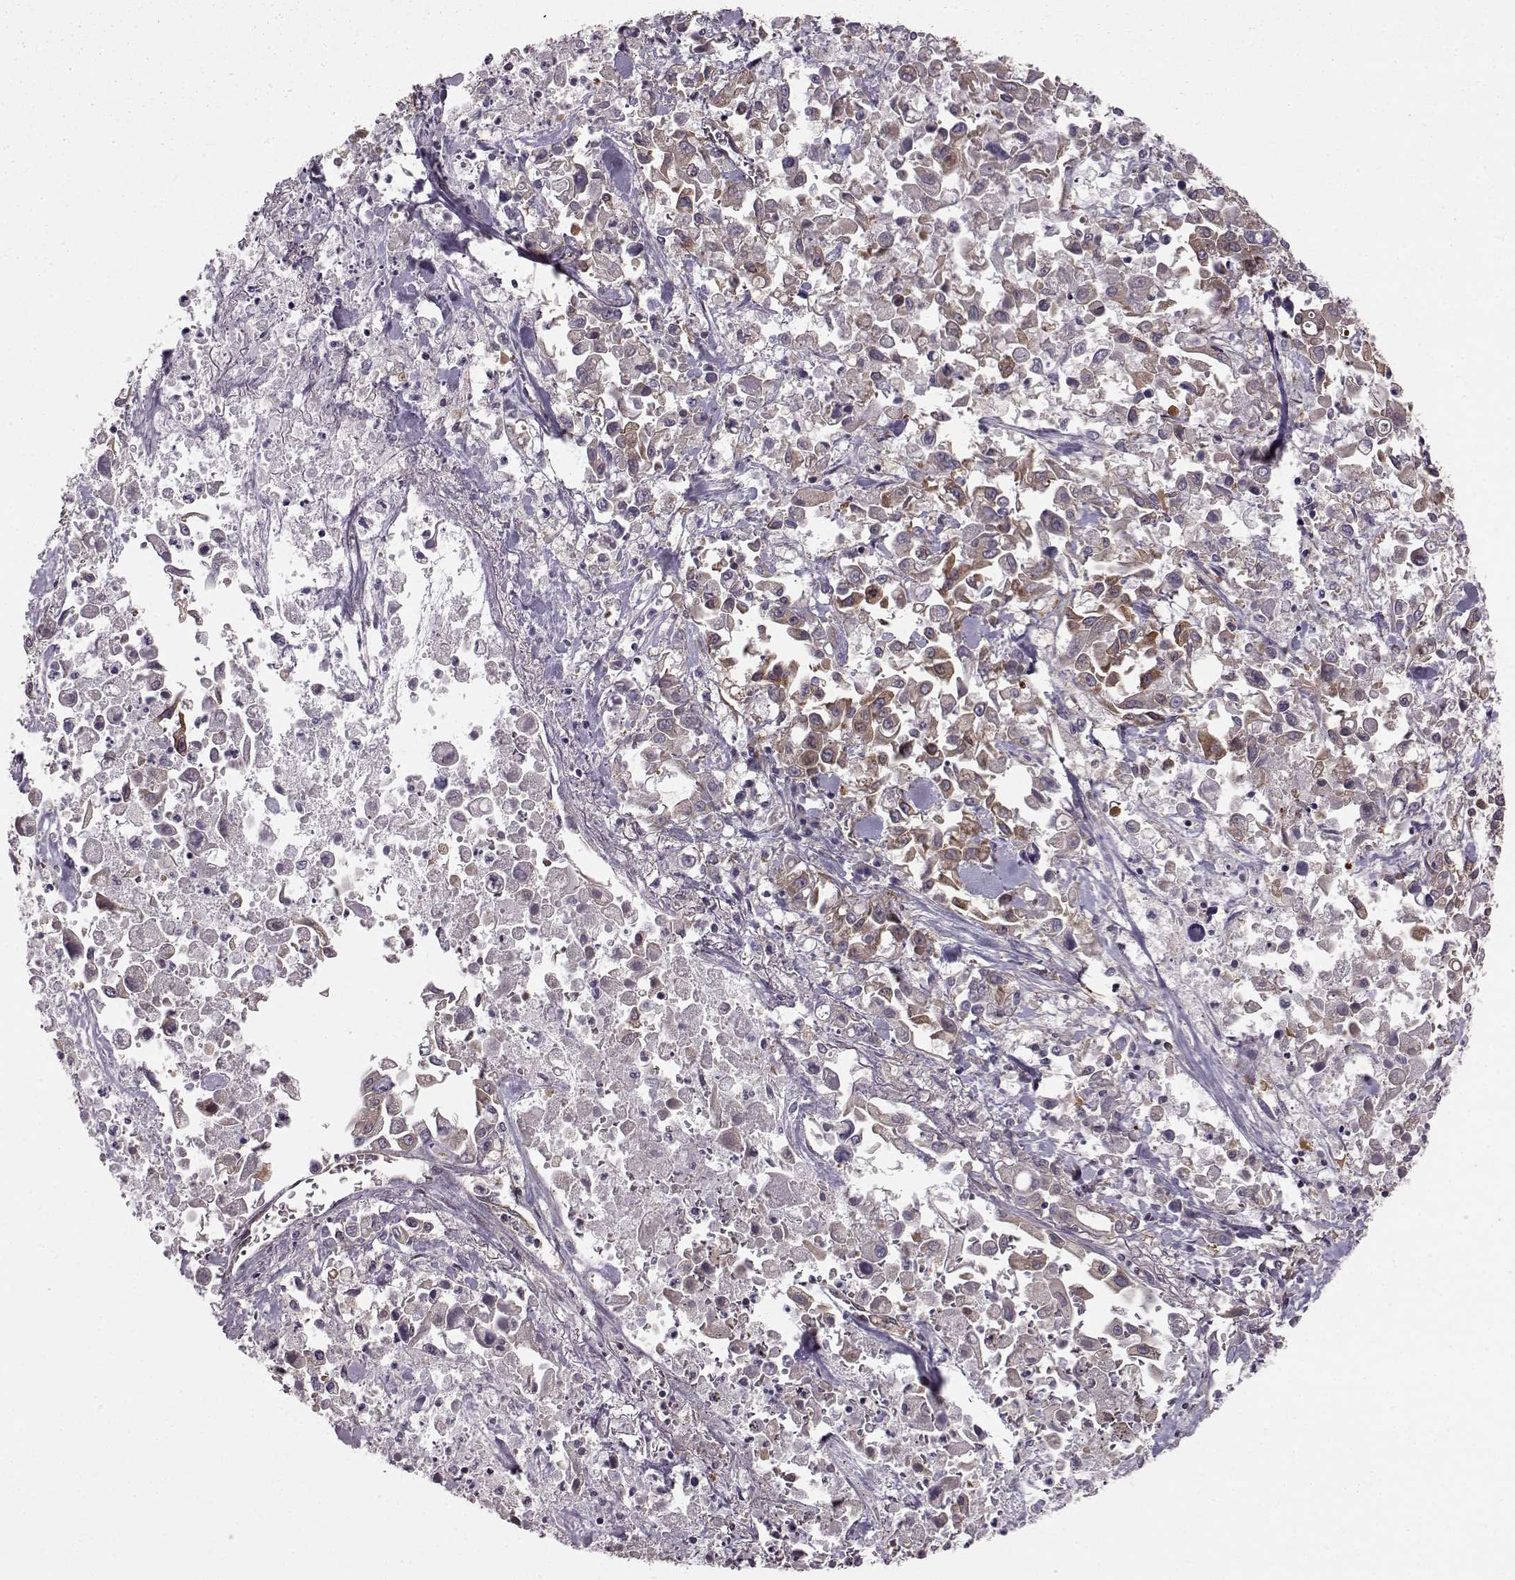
{"staining": {"intensity": "moderate", "quantity": "<25%", "location": "cytoplasmic/membranous"}, "tissue": "pancreatic cancer", "cell_type": "Tumor cells", "image_type": "cancer", "snomed": [{"axis": "morphology", "description": "Adenocarcinoma, NOS"}, {"axis": "topography", "description": "Pancreas"}], "caption": "Moderate cytoplasmic/membranous positivity for a protein is seen in about <25% of tumor cells of adenocarcinoma (pancreatic) using immunohistochemistry.", "gene": "RABGAP1", "patient": {"sex": "female", "age": 83}}